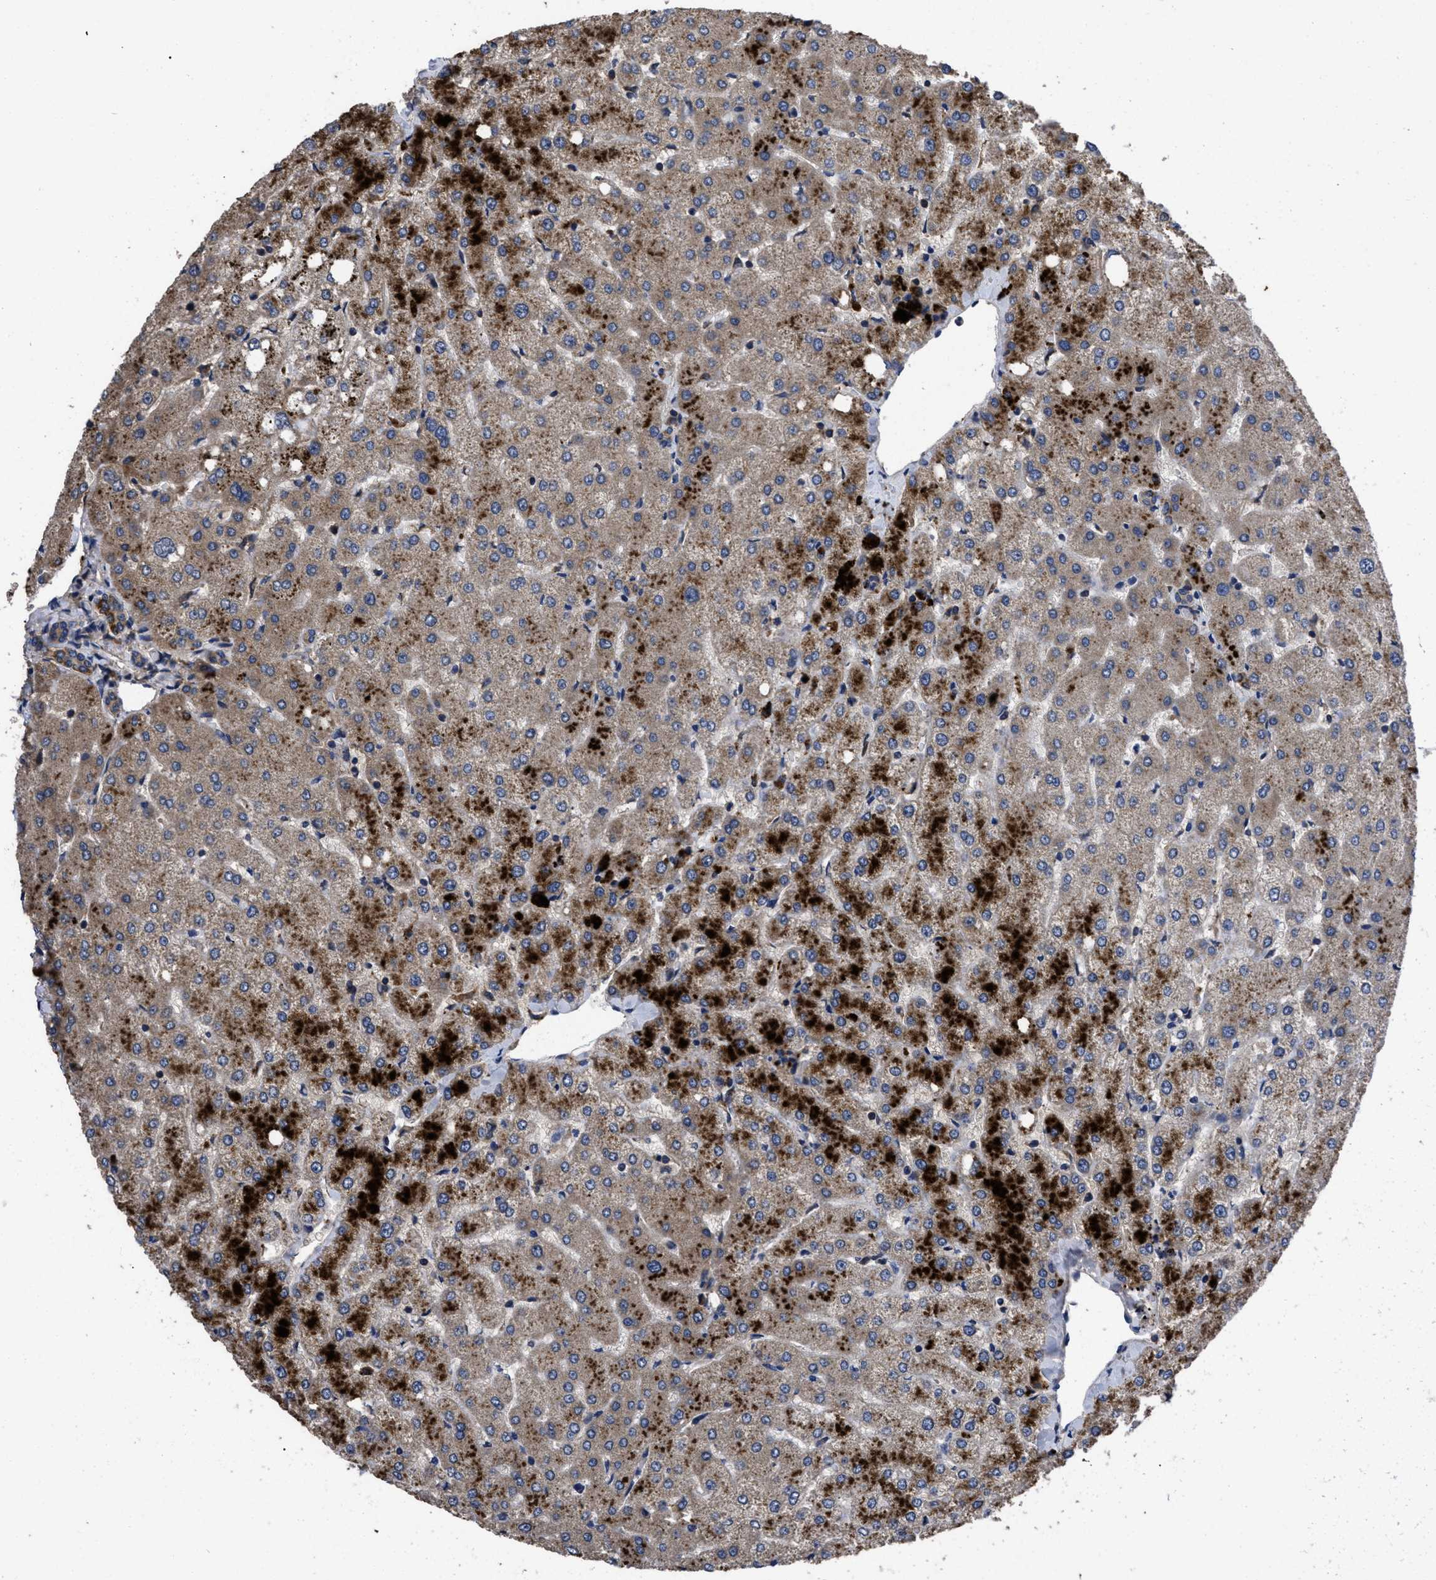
{"staining": {"intensity": "moderate", "quantity": ">75%", "location": "cytoplasmic/membranous"}, "tissue": "liver", "cell_type": "Cholangiocytes", "image_type": "normal", "snomed": [{"axis": "morphology", "description": "Normal tissue, NOS"}, {"axis": "topography", "description": "Liver"}], "caption": "Immunohistochemical staining of normal liver demonstrates >75% levels of moderate cytoplasmic/membranous protein positivity in approximately >75% of cholangiocytes. (DAB IHC with brightfield microscopy, high magnification).", "gene": "LRRC3", "patient": {"sex": "female", "age": 54}}